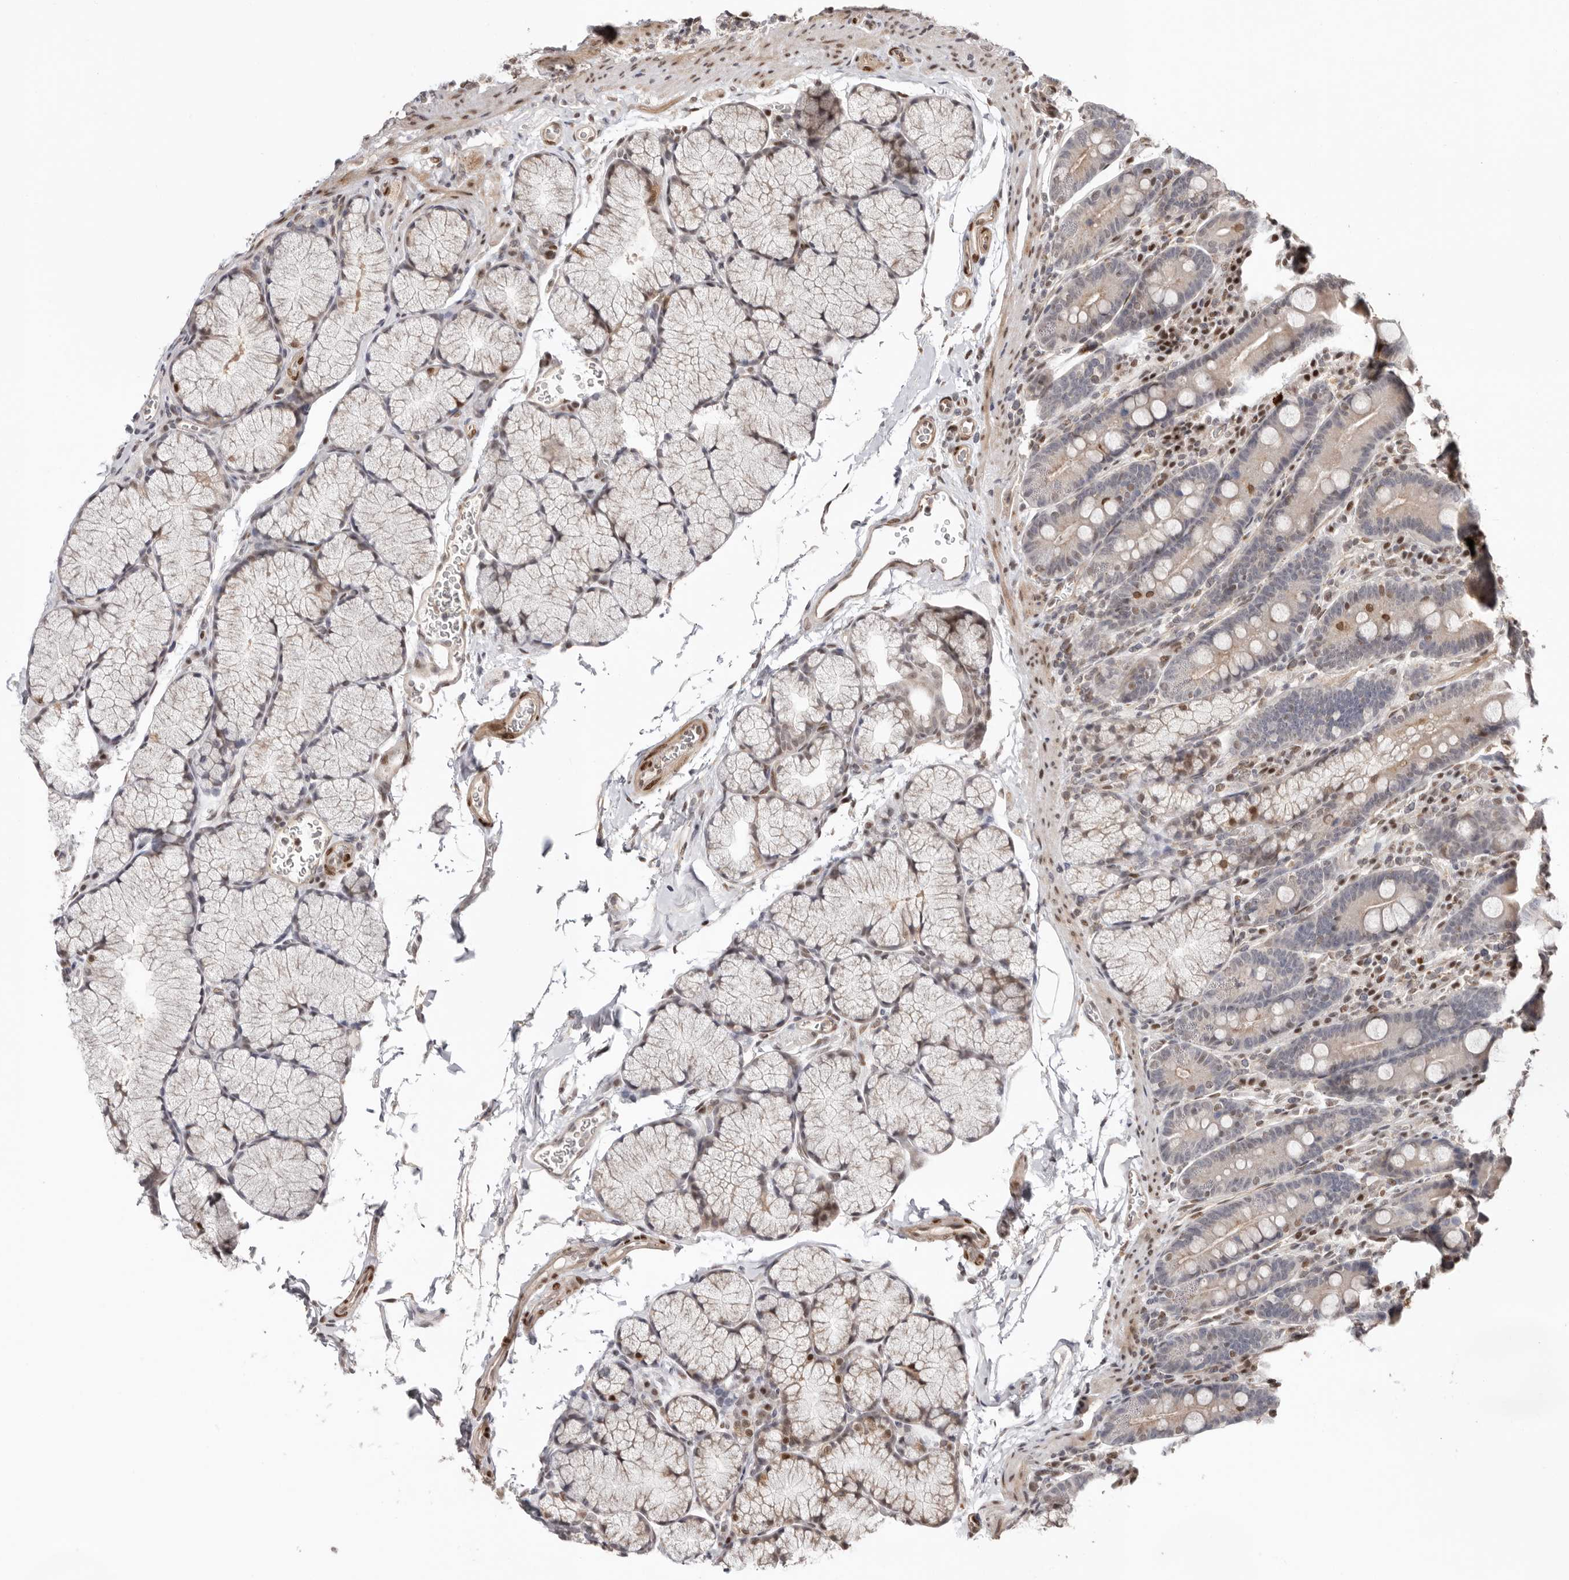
{"staining": {"intensity": "moderate", "quantity": "<25%", "location": "nuclear"}, "tissue": "duodenum", "cell_type": "Glandular cells", "image_type": "normal", "snomed": [{"axis": "morphology", "description": "Normal tissue, NOS"}, {"axis": "topography", "description": "Duodenum"}], "caption": "Immunohistochemical staining of normal human duodenum shows <25% levels of moderate nuclear protein positivity in about <25% of glandular cells. (DAB = brown stain, brightfield microscopy at high magnification).", "gene": "SMAD7", "patient": {"sex": "male", "age": 35}}